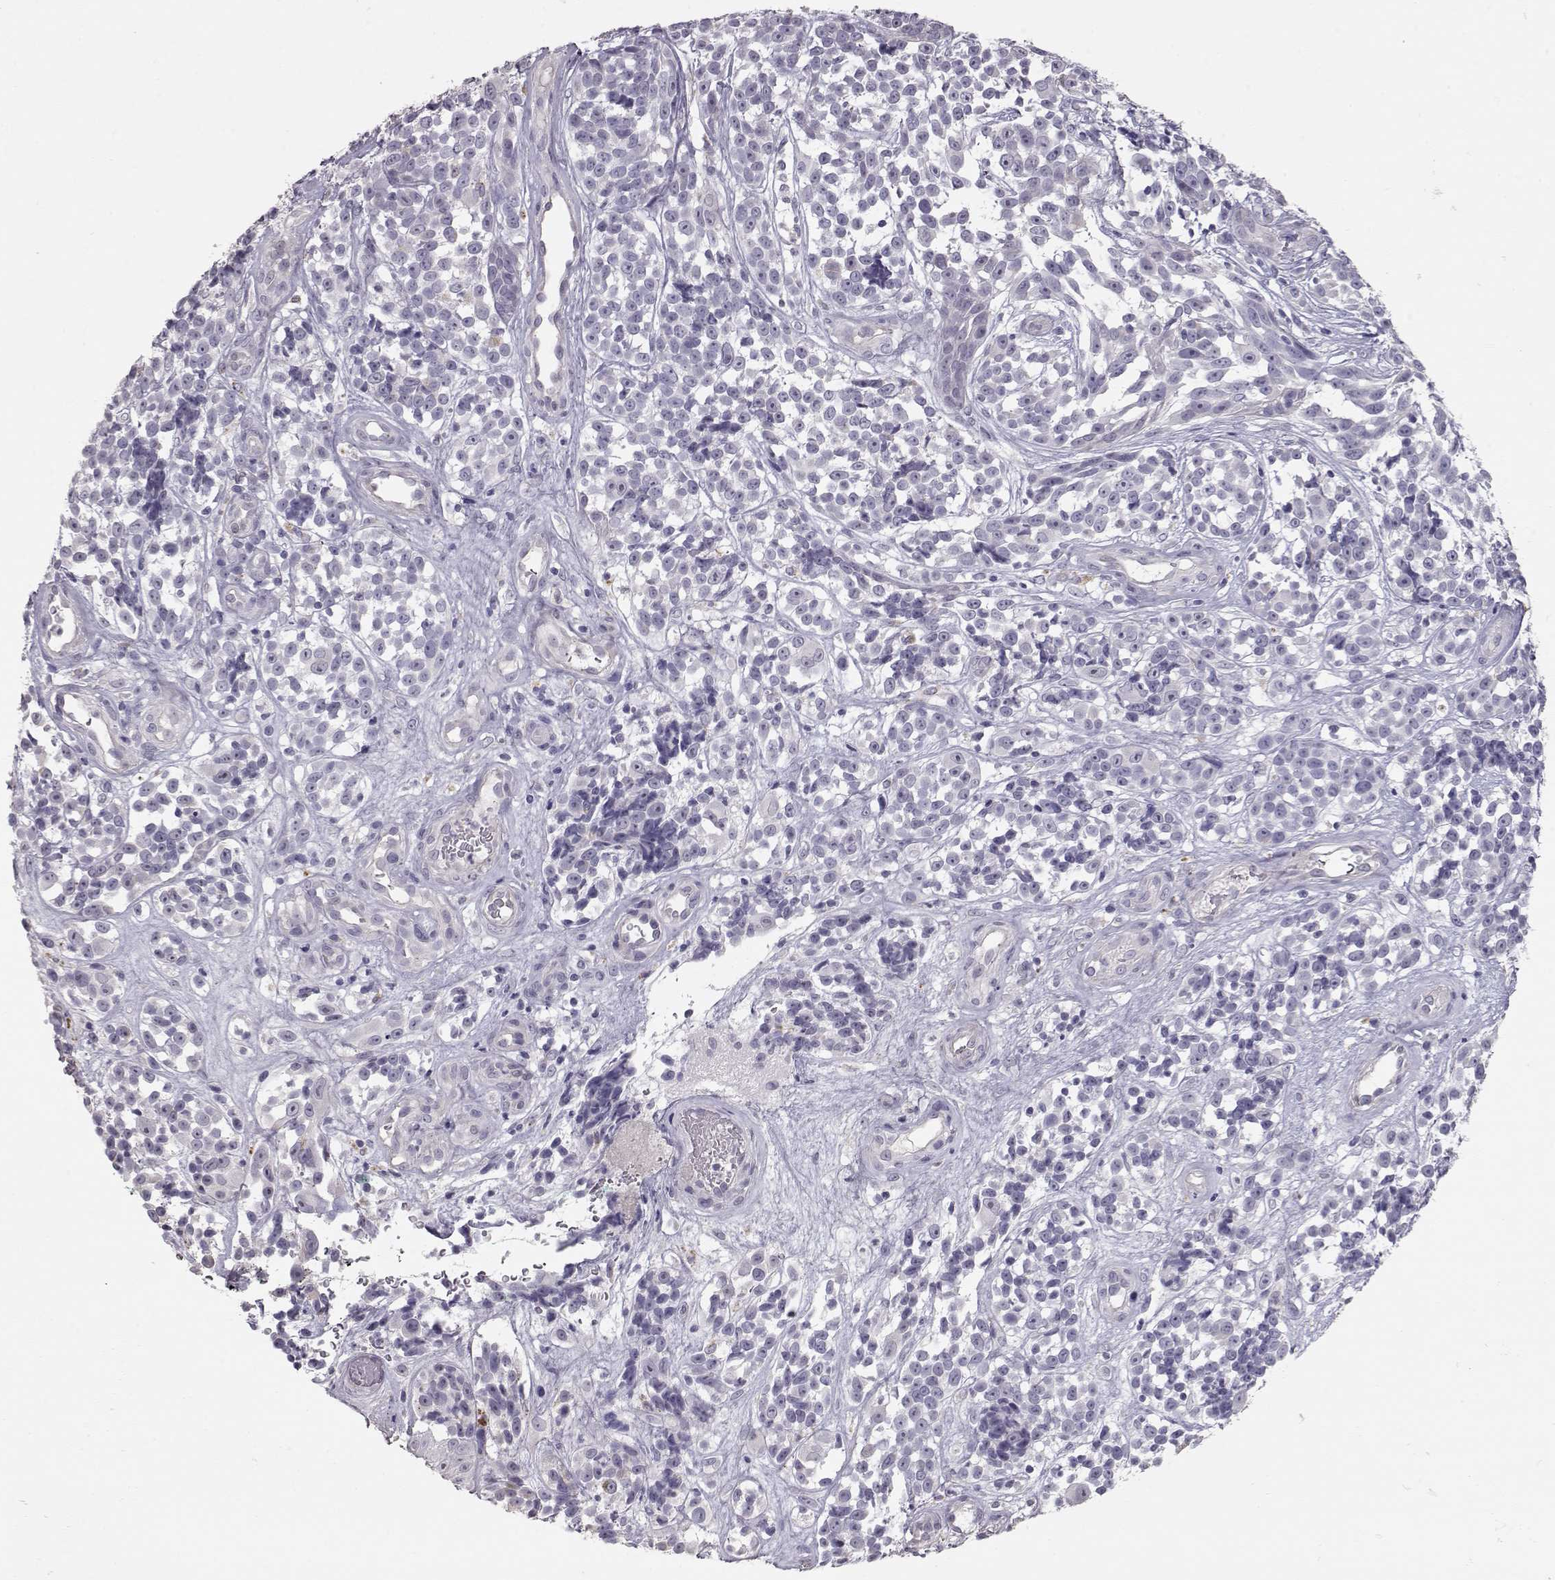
{"staining": {"intensity": "negative", "quantity": "none", "location": "none"}, "tissue": "melanoma", "cell_type": "Tumor cells", "image_type": "cancer", "snomed": [{"axis": "morphology", "description": "Malignant melanoma, NOS"}, {"axis": "topography", "description": "Skin"}], "caption": "Tumor cells show no significant protein expression in melanoma.", "gene": "SLC18A1", "patient": {"sex": "female", "age": 88}}